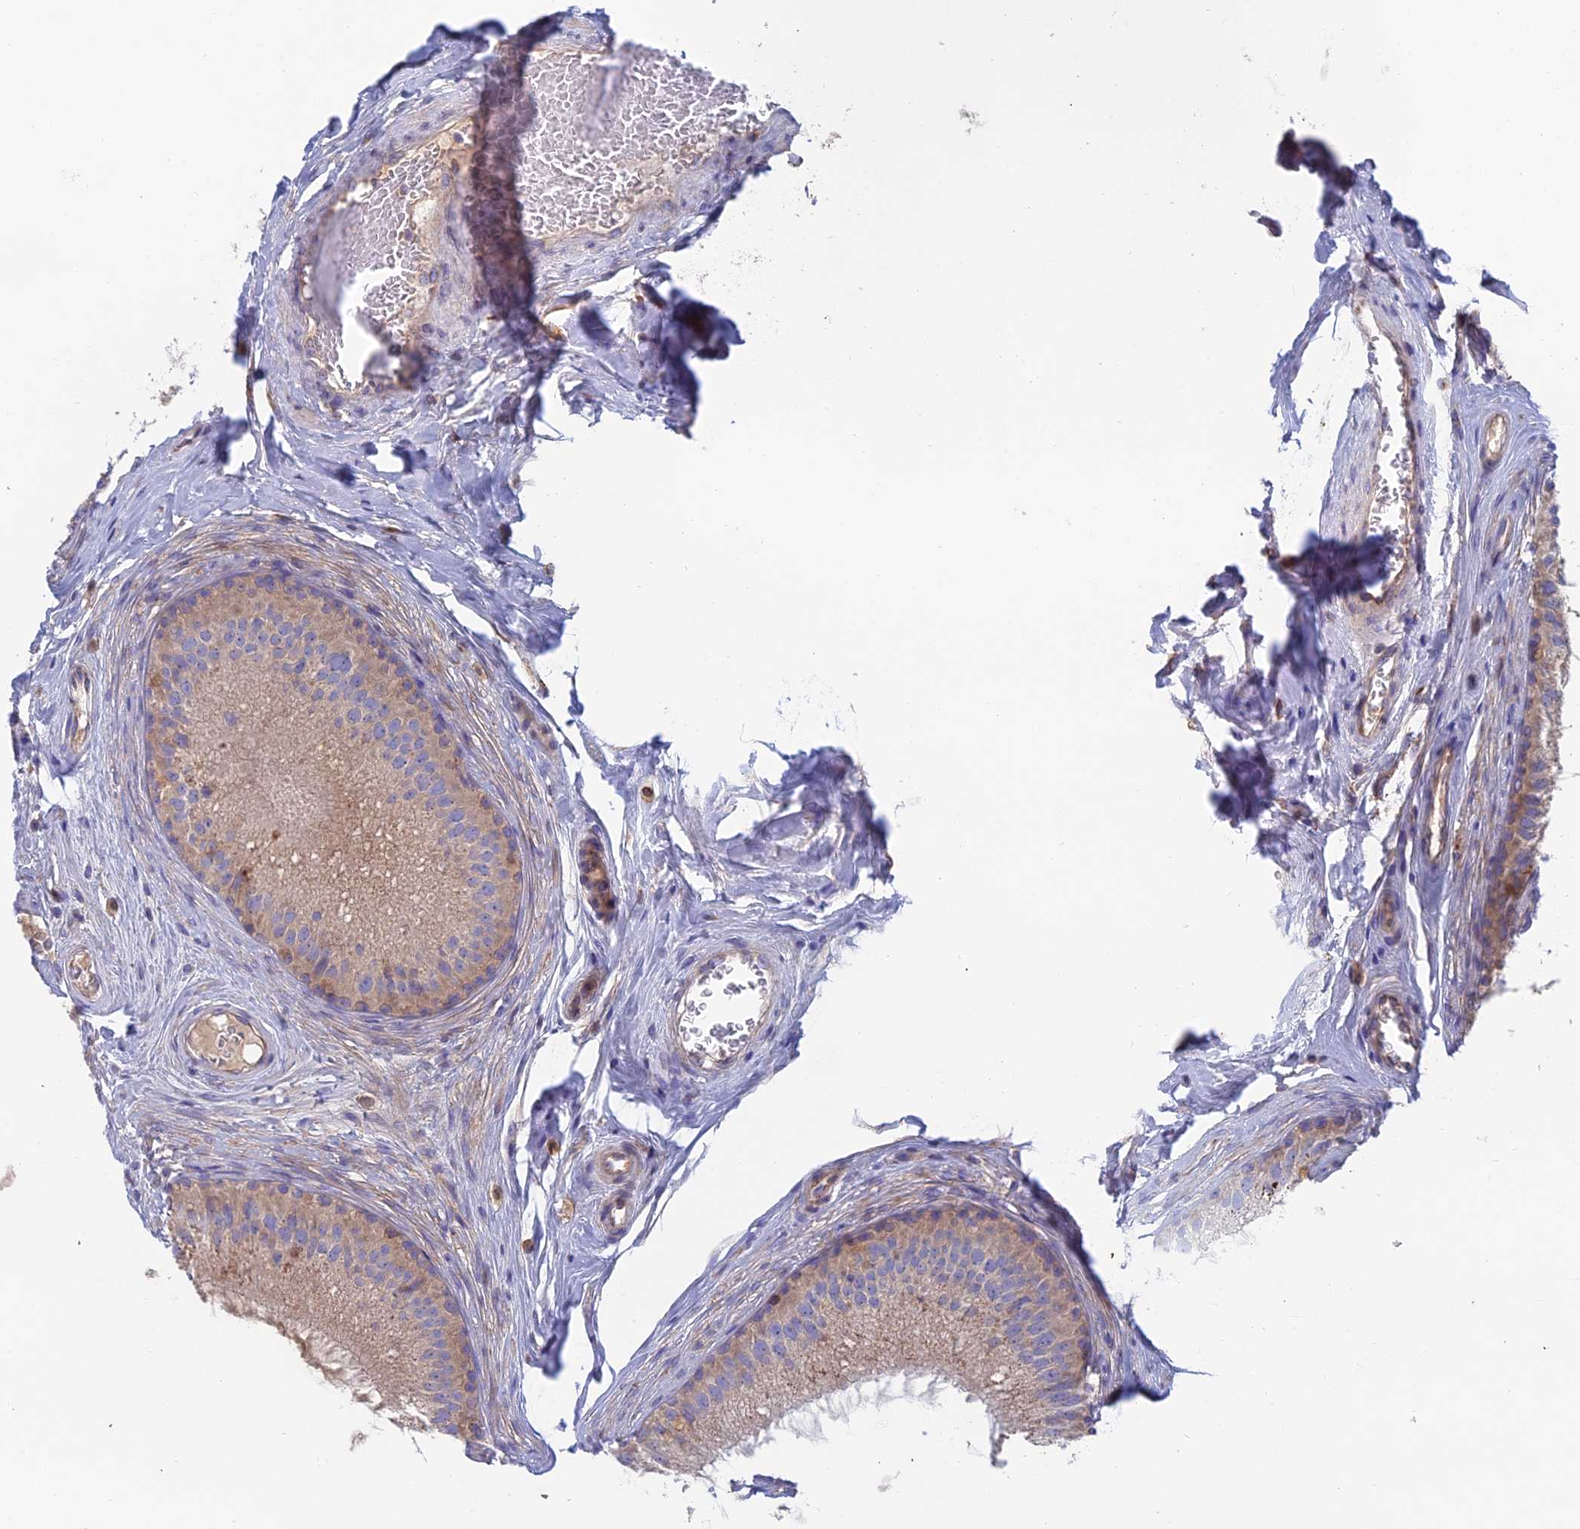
{"staining": {"intensity": "weak", "quantity": ">75%", "location": "cytoplasmic/membranous"}, "tissue": "epididymis", "cell_type": "Glandular cells", "image_type": "normal", "snomed": [{"axis": "morphology", "description": "Normal tissue, NOS"}, {"axis": "topography", "description": "Epididymis"}], "caption": "Immunohistochemical staining of normal human epididymis demonstrates weak cytoplasmic/membranous protein staining in approximately >75% of glandular cells.", "gene": "IFTAP", "patient": {"sex": "male", "age": 33}}